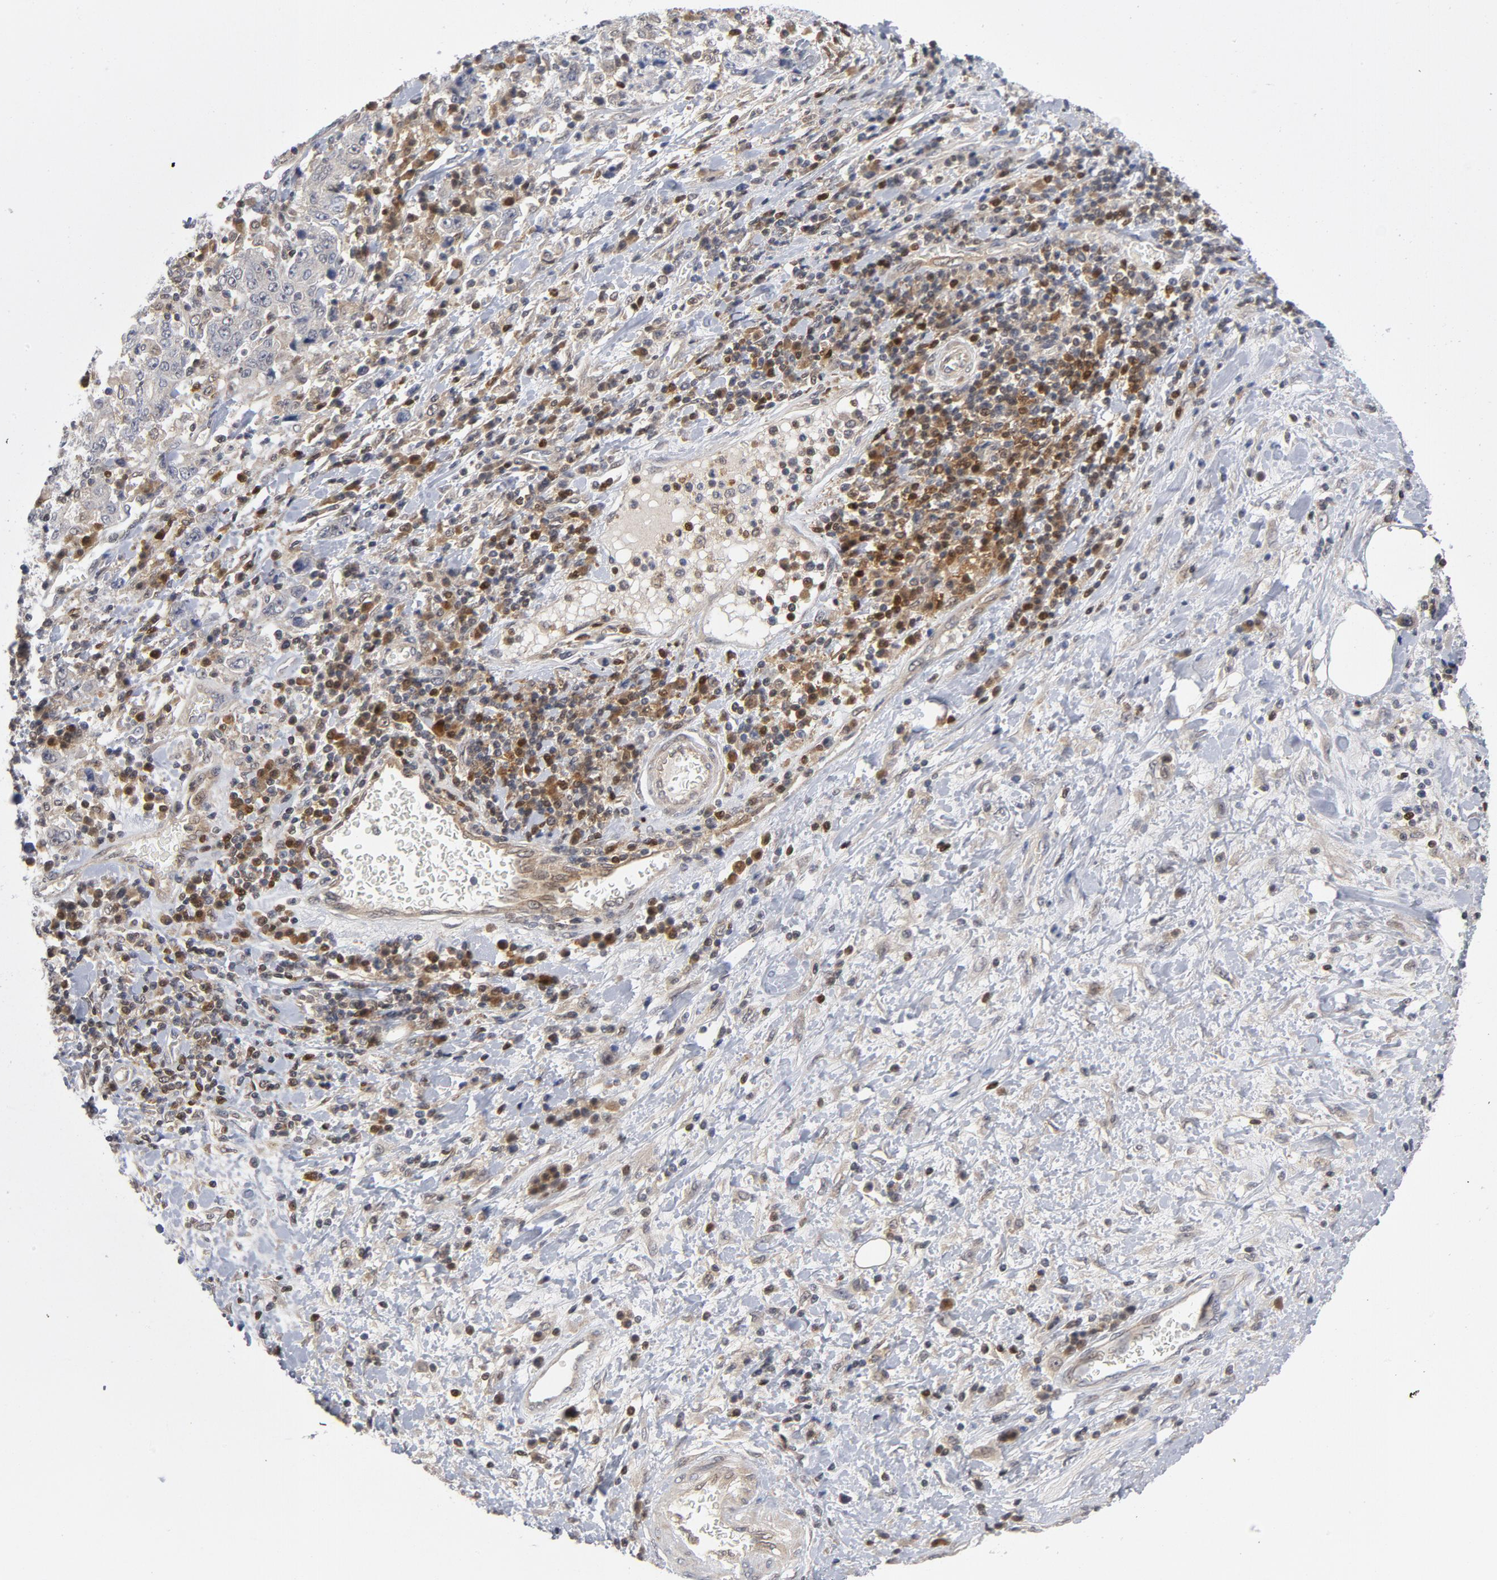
{"staining": {"intensity": "negative", "quantity": "none", "location": "none"}, "tissue": "stomach cancer", "cell_type": "Tumor cells", "image_type": "cancer", "snomed": [{"axis": "morphology", "description": "Normal tissue, NOS"}, {"axis": "morphology", "description": "Adenocarcinoma, NOS"}, {"axis": "topography", "description": "Stomach, upper"}, {"axis": "topography", "description": "Stomach"}], "caption": "This is a photomicrograph of immunohistochemistry (IHC) staining of stomach cancer, which shows no staining in tumor cells. (DAB (3,3'-diaminobenzidine) immunohistochemistry with hematoxylin counter stain).", "gene": "TRADD", "patient": {"sex": "male", "age": 59}}